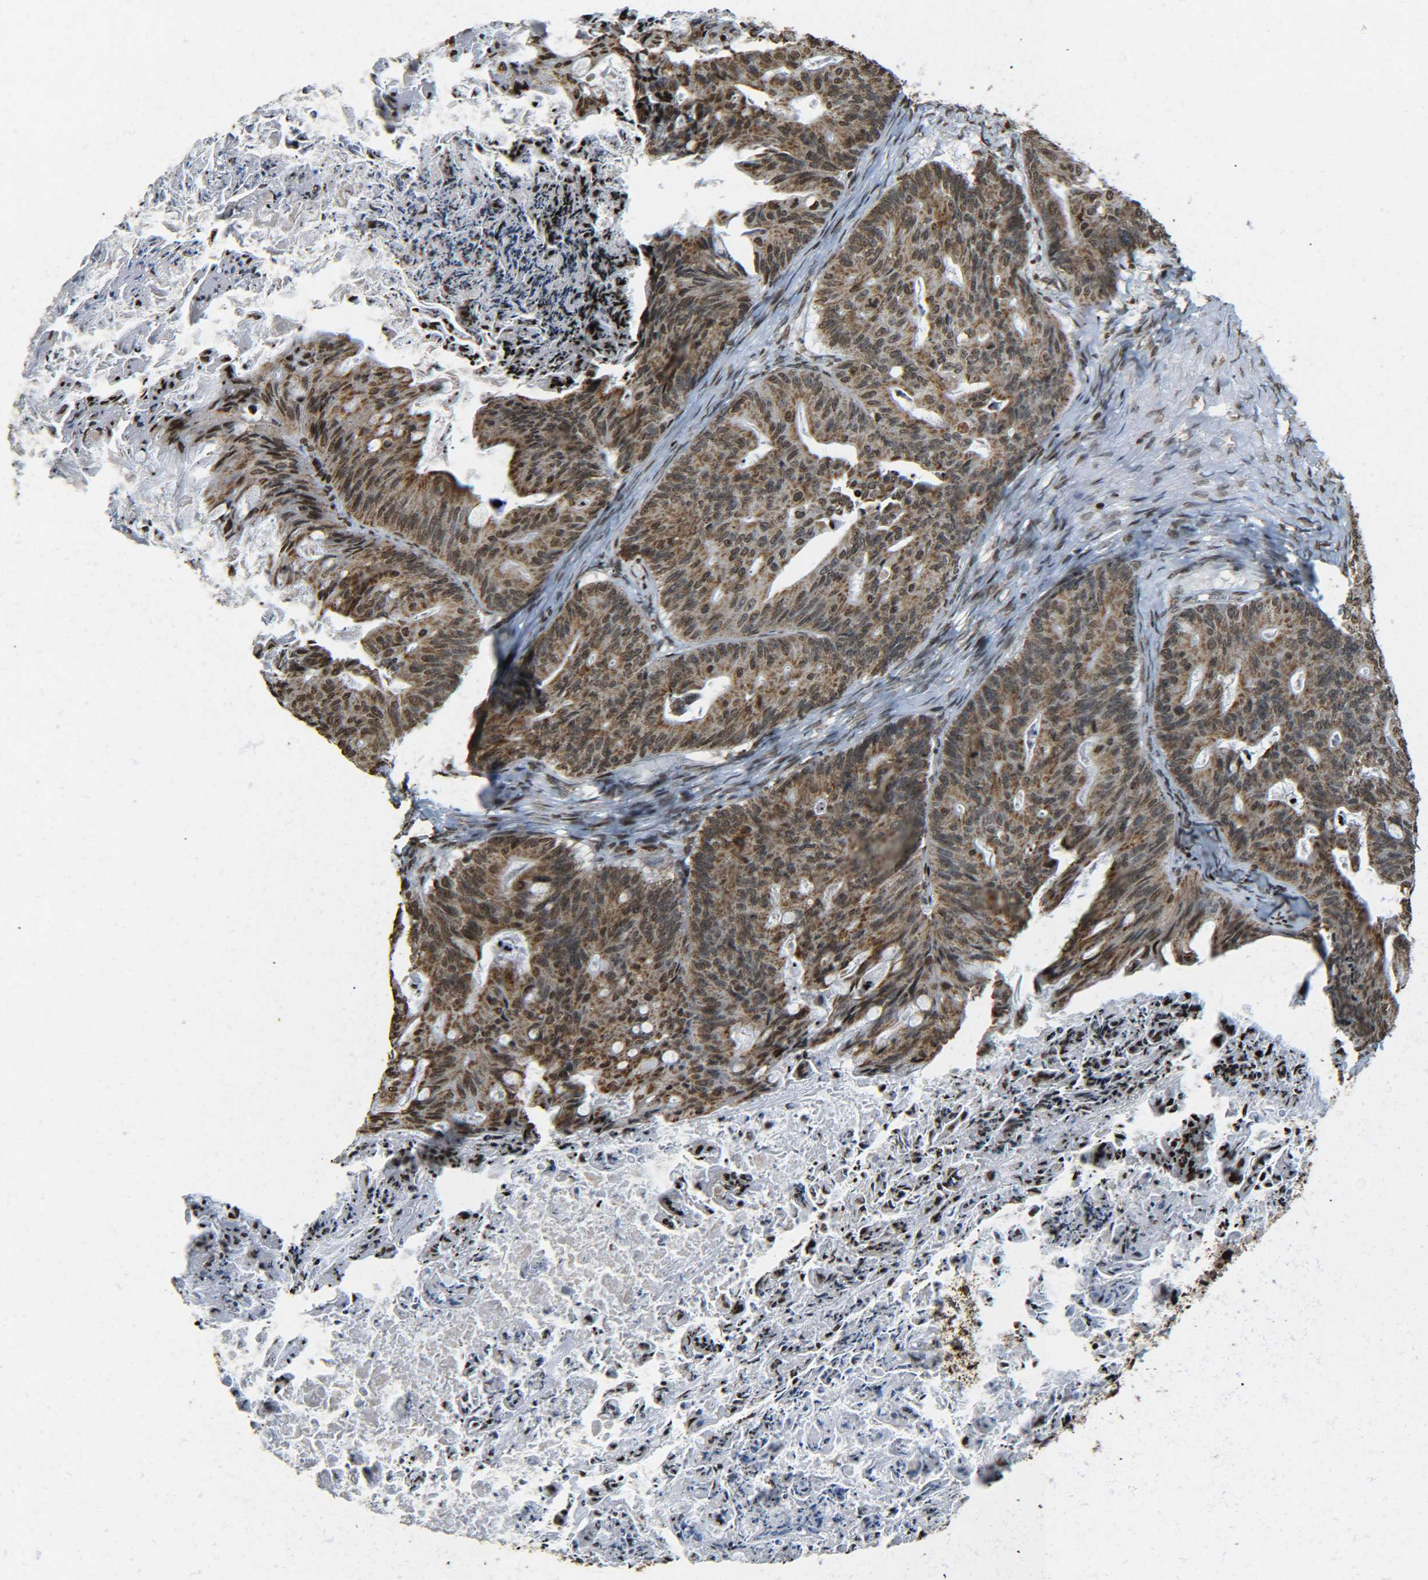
{"staining": {"intensity": "moderate", "quantity": ">75%", "location": "cytoplasmic/membranous,nuclear"}, "tissue": "ovarian cancer", "cell_type": "Tumor cells", "image_type": "cancer", "snomed": [{"axis": "morphology", "description": "Cystadenocarcinoma, mucinous, NOS"}, {"axis": "topography", "description": "Ovary"}], "caption": "Protein expression analysis of human ovarian cancer reveals moderate cytoplasmic/membranous and nuclear staining in about >75% of tumor cells.", "gene": "NEUROG2", "patient": {"sex": "female", "age": 37}}